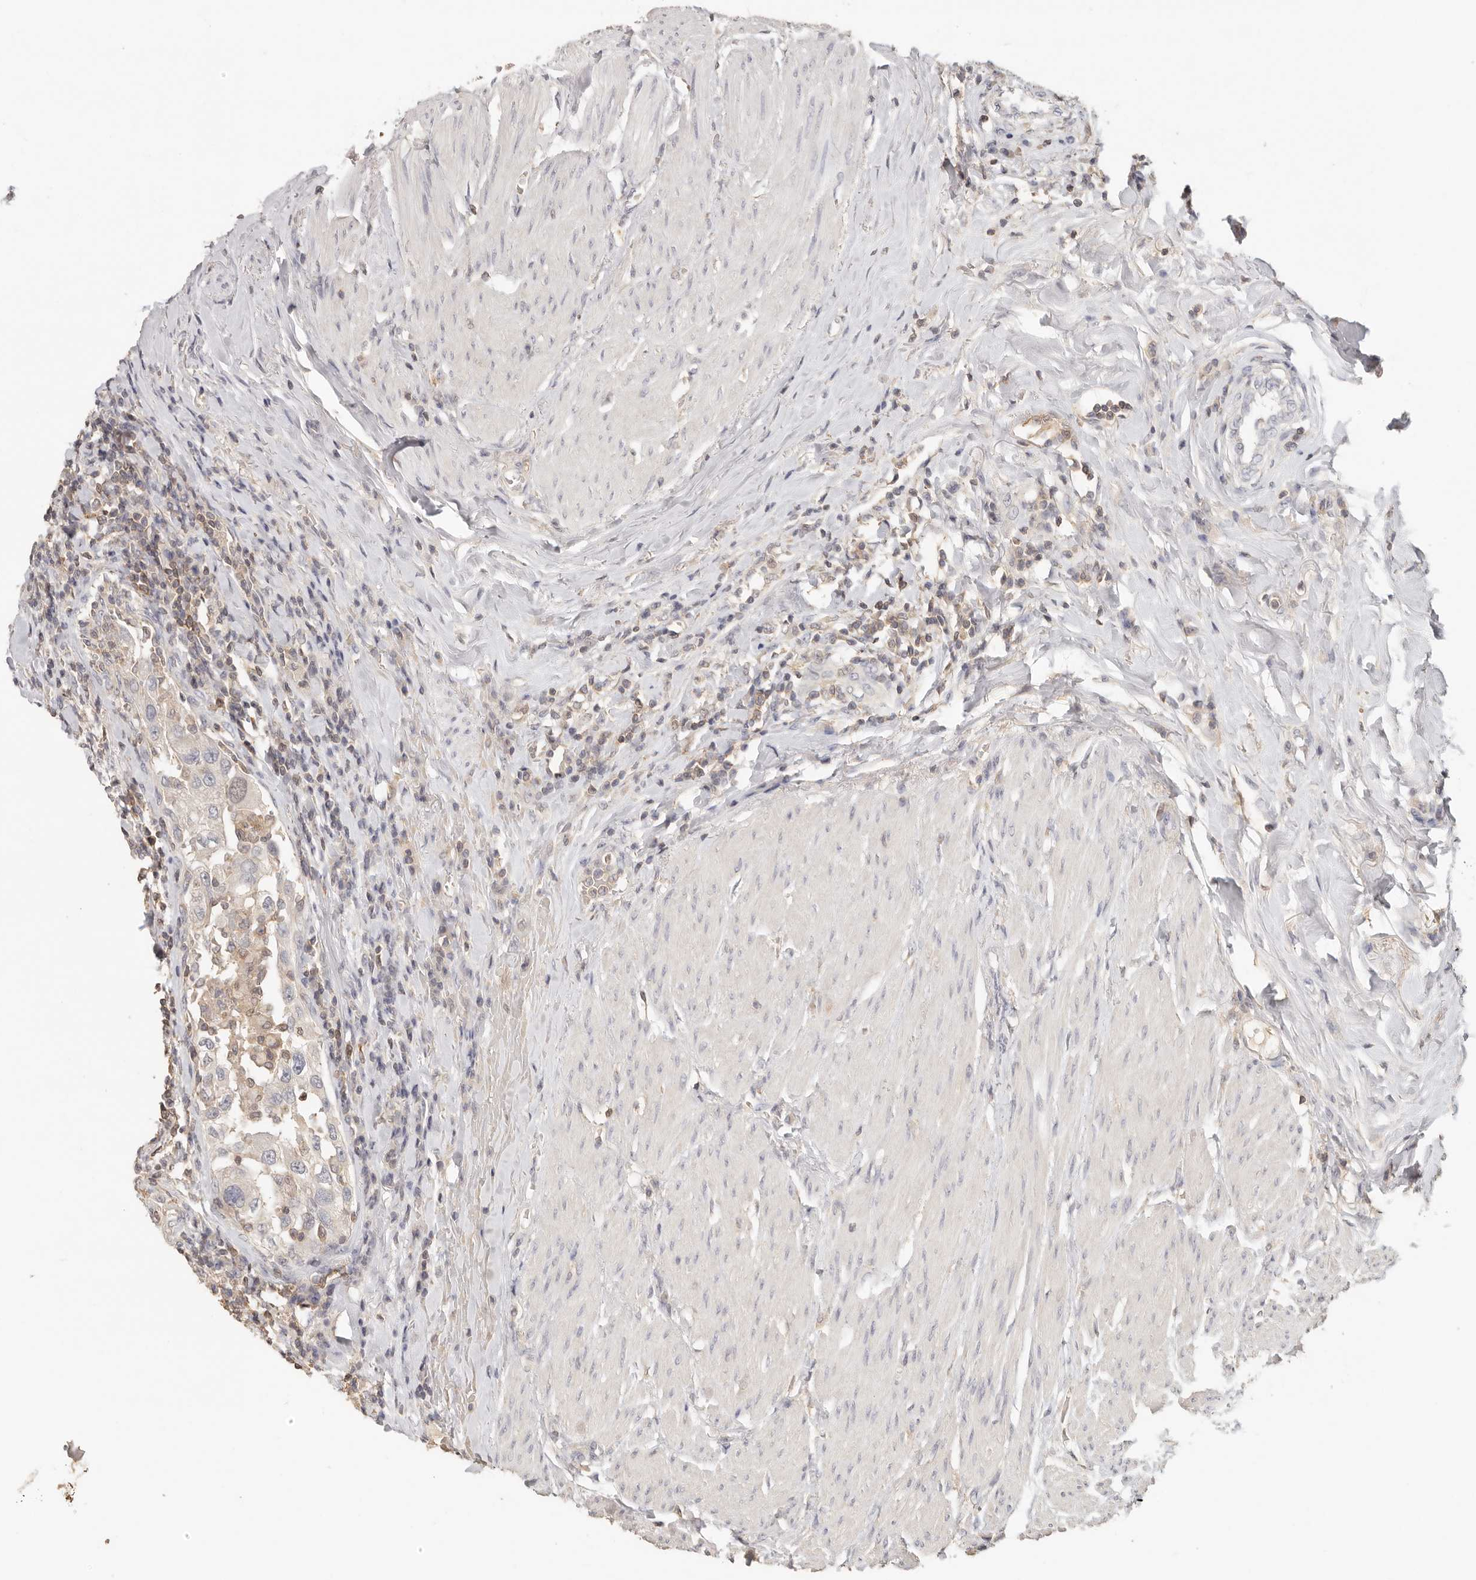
{"staining": {"intensity": "negative", "quantity": "none", "location": "none"}, "tissue": "urothelial cancer", "cell_type": "Tumor cells", "image_type": "cancer", "snomed": [{"axis": "morphology", "description": "Urothelial carcinoma, High grade"}, {"axis": "topography", "description": "Urinary bladder"}], "caption": "This image is of urothelial carcinoma (high-grade) stained with immunohistochemistry (IHC) to label a protein in brown with the nuclei are counter-stained blue. There is no expression in tumor cells. (Immunohistochemistry, brightfield microscopy, high magnification).", "gene": "CSK", "patient": {"sex": "female", "age": 80}}